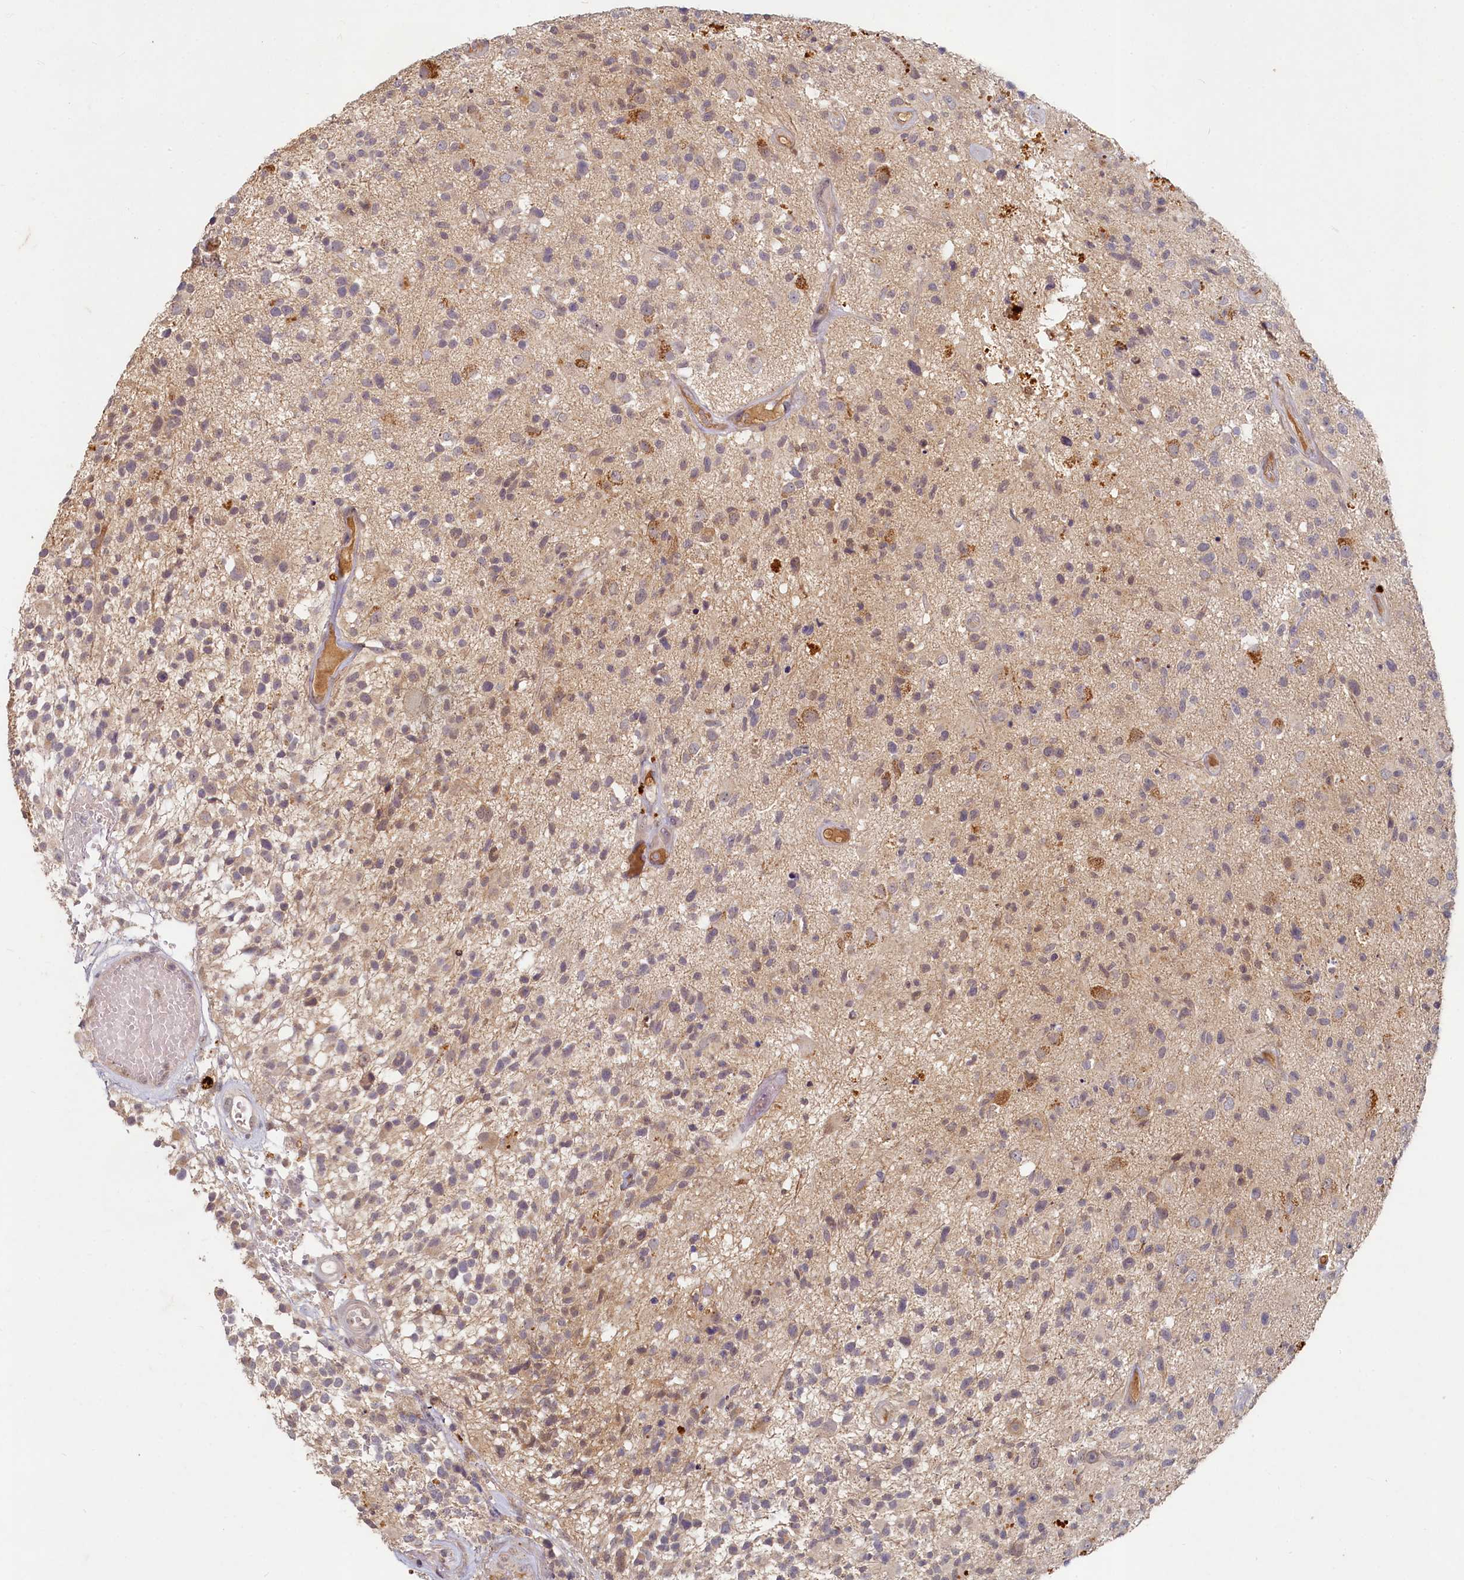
{"staining": {"intensity": "weak", "quantity": "25%-75%", "location": "cytoplasmic/membranous"}, "tissue": "glioma", "cell_type": "Tumor cells", "image_type": "cancer", "snomed": [{"axis": "morphology", "description": "Glioma, malignant, High grade"}, {"axis": "morphology", "description": "Glioblastoma, NOS"}, {"axis": "topography", "description": "Brain"}], "caption": "Protein expression analysis of human glioma reveals weak cytoplasmic/membranous staining in about 25%-75% of tumor cells.", "gene": "HERC3", "patient": {"sex": "male", "age": 60}}